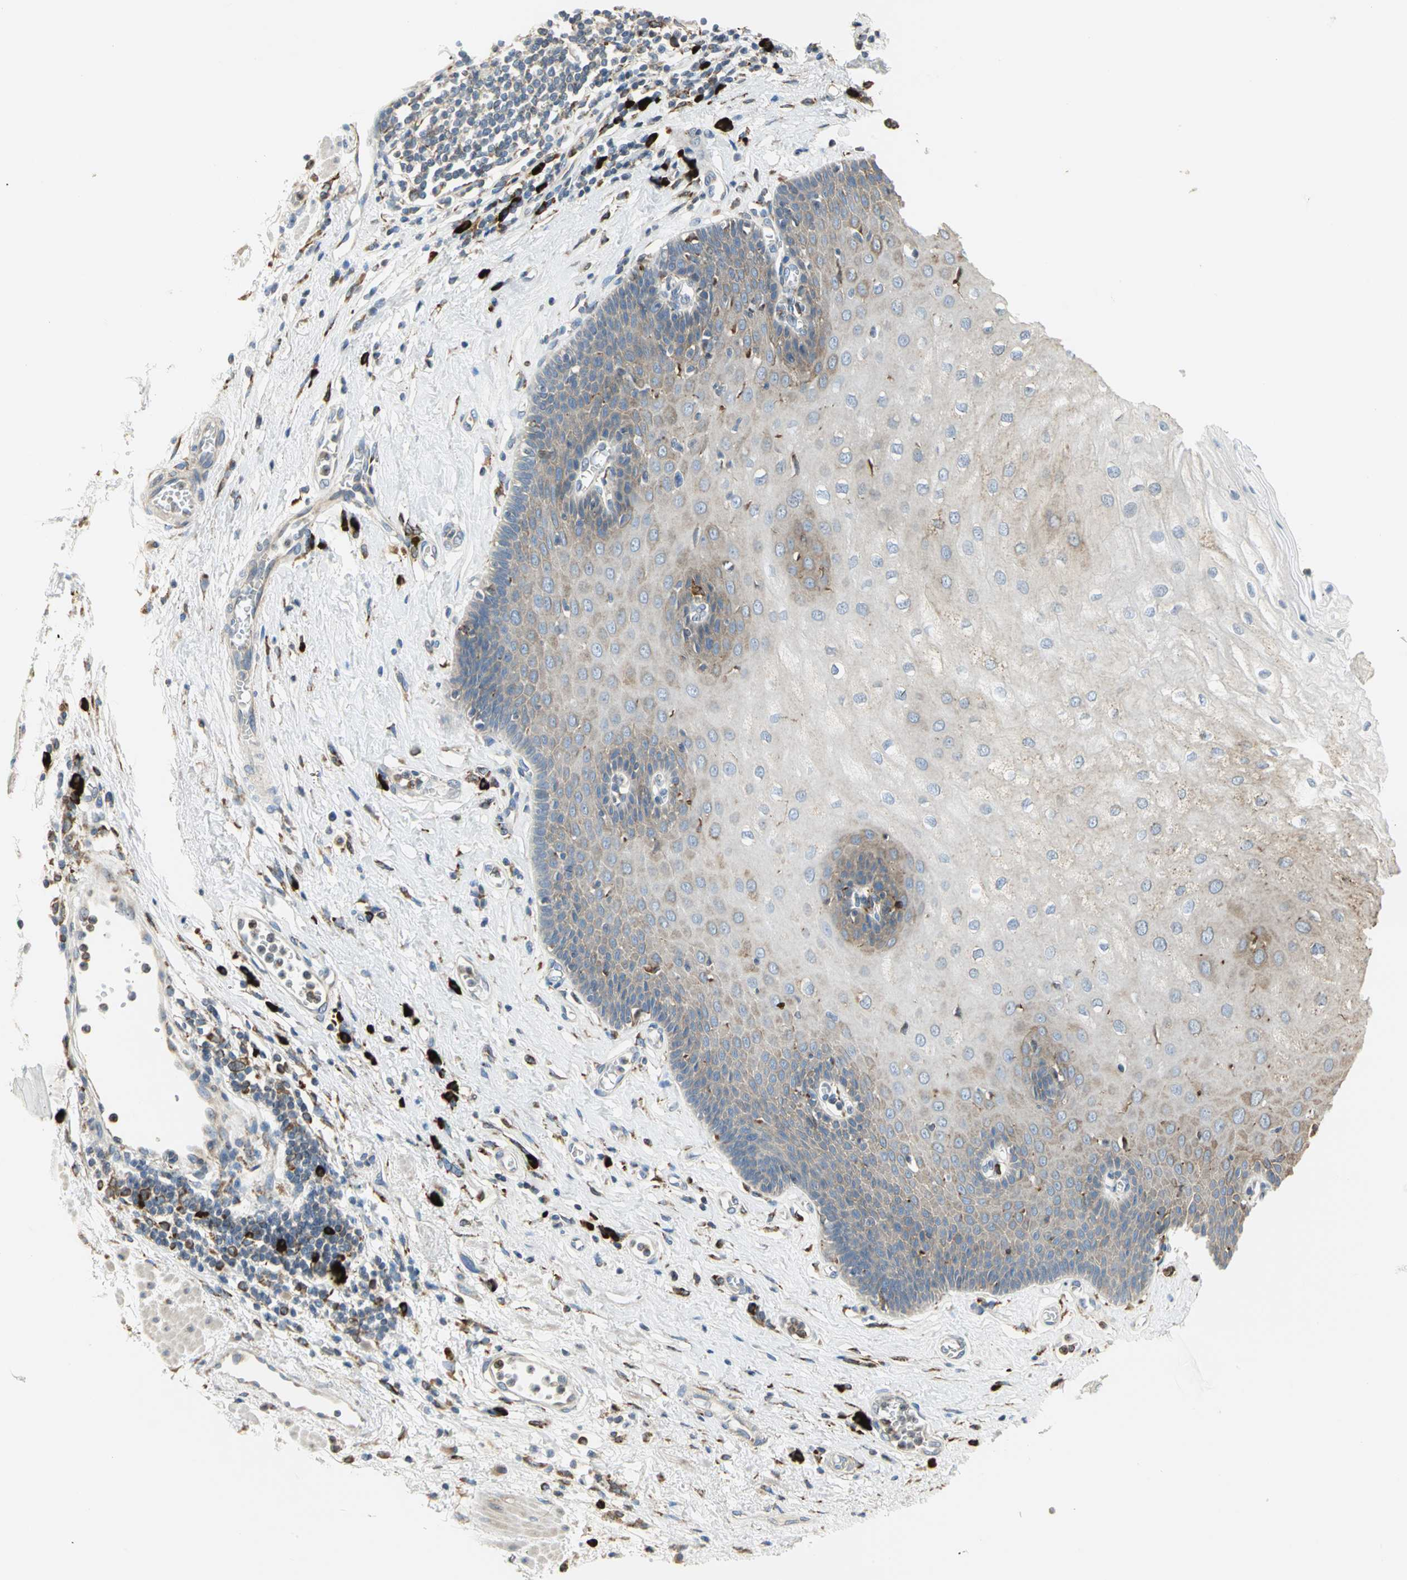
{"staining": {"intensity": "weak", "quantity": "25%-75%", "location": "cytoplasmic/membranous"}, "tissue": "esophagus", "cell_type": "Squamous epithelial cells", "image_type": "normal", "snomed": [{"axis": "morphology", "description": "Normal tissue, NOS"}, {"axis": "morphology", "description": "Squamous cell carcinoma, NOS"}, {"axis": "topography", "description": "Esophagus"}], "caption": "Immunohistochemistry of normal esophagus demonstrates low levels of weak cytoplasmic/membranous expression in about 25%-75% of squamous epithelial cells.", "gene": "SDF2L1", "patient": {"sex": "male", "age": 65}}